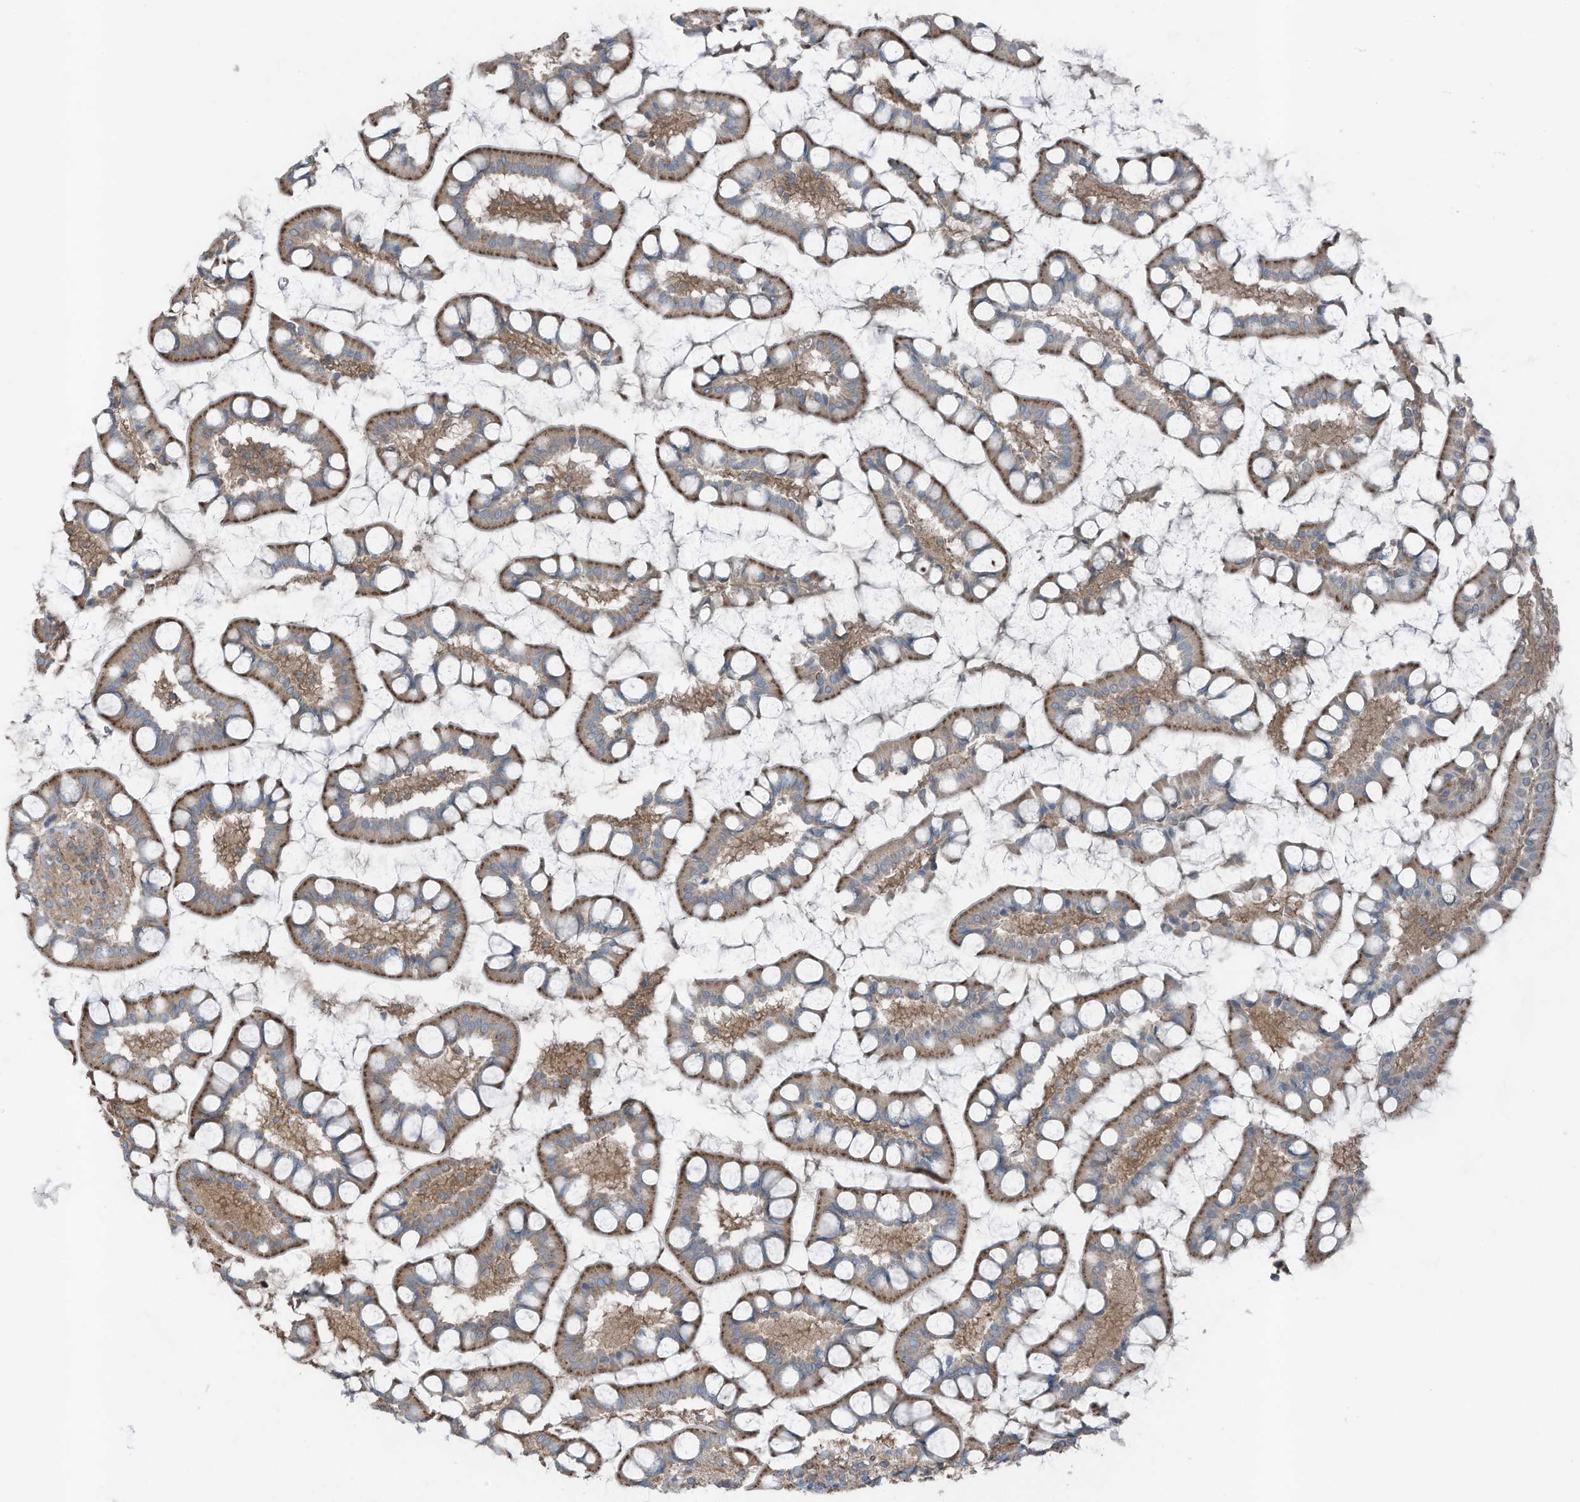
{"staining": {"intensity": "moderate", "quantity": ">75%", "location": "cytoplasmic/membranous"}, "tissue": "small intestine", "cell_type": "Glandular cells", "image_type": "normal", "snomed": [{"axis": "morphology", "description": "Normal tissue, NOS"}, {"axis": "topography", "description": "Small intestine"}], "caption": "High-power microscopy captured an immunohistochemistry micrograph of normal small intestine, revealing moderate cytoplasmic/membranous expression in approximately >75% of glandular cells.", "gene": "TXNDC9", "patient": {"sex": "male", "age": 52}}